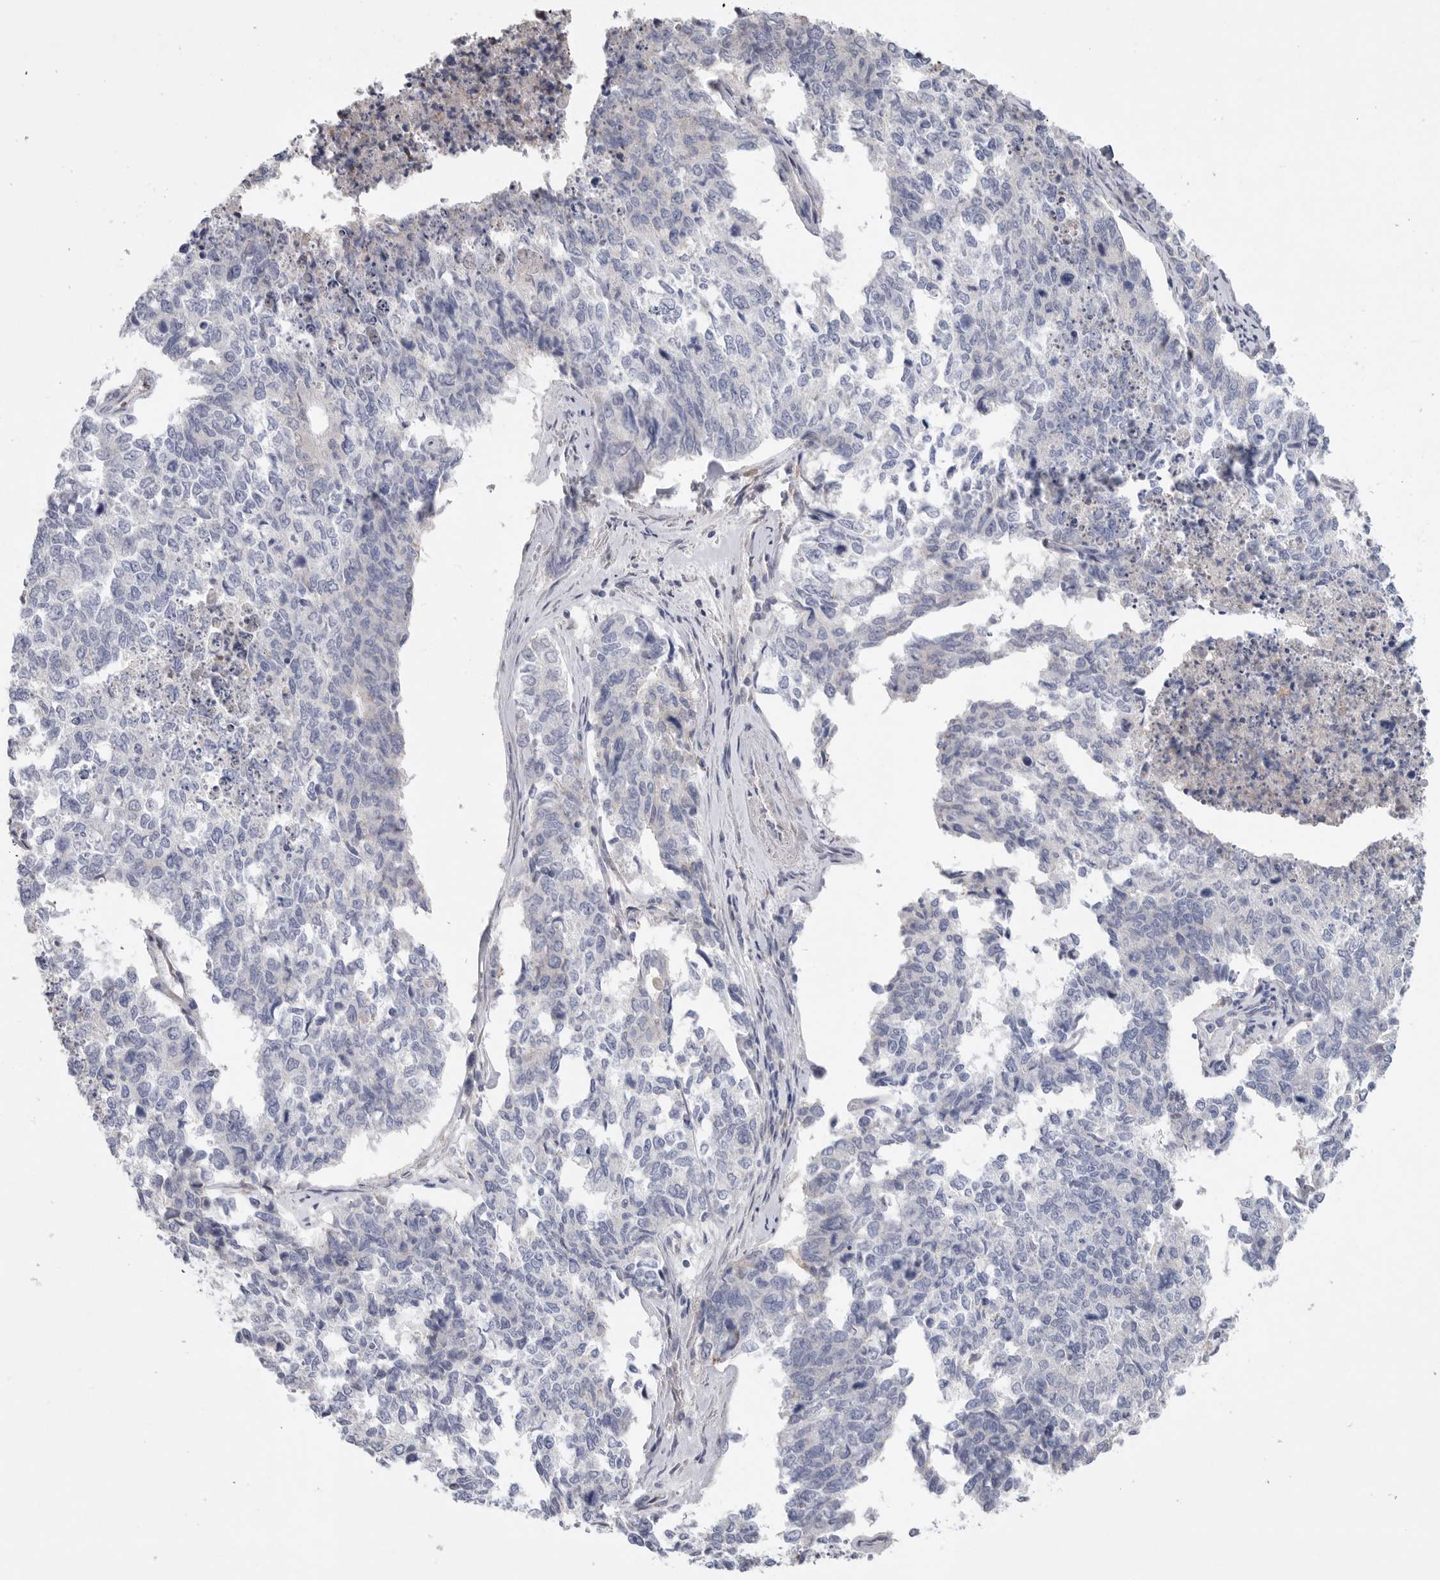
{"staining": {"intensity": "negative", "quantity": "none", "location": "none"}, "tissue": "cervical cancer", "cell_type": "Tumor cells", "image_type": "cancer", "snomed": [{"axis": "morphology", "description": "Squamous cell carcinoma, NOS"}, {"axis": "topography", "description": "Cervix"}], "caption": "There is no significant positivity in tumor cells of squamous cell carcinoma (cervical).", "gene": "CAMK2B", "patient": {"sex": "female", "age": 63}}